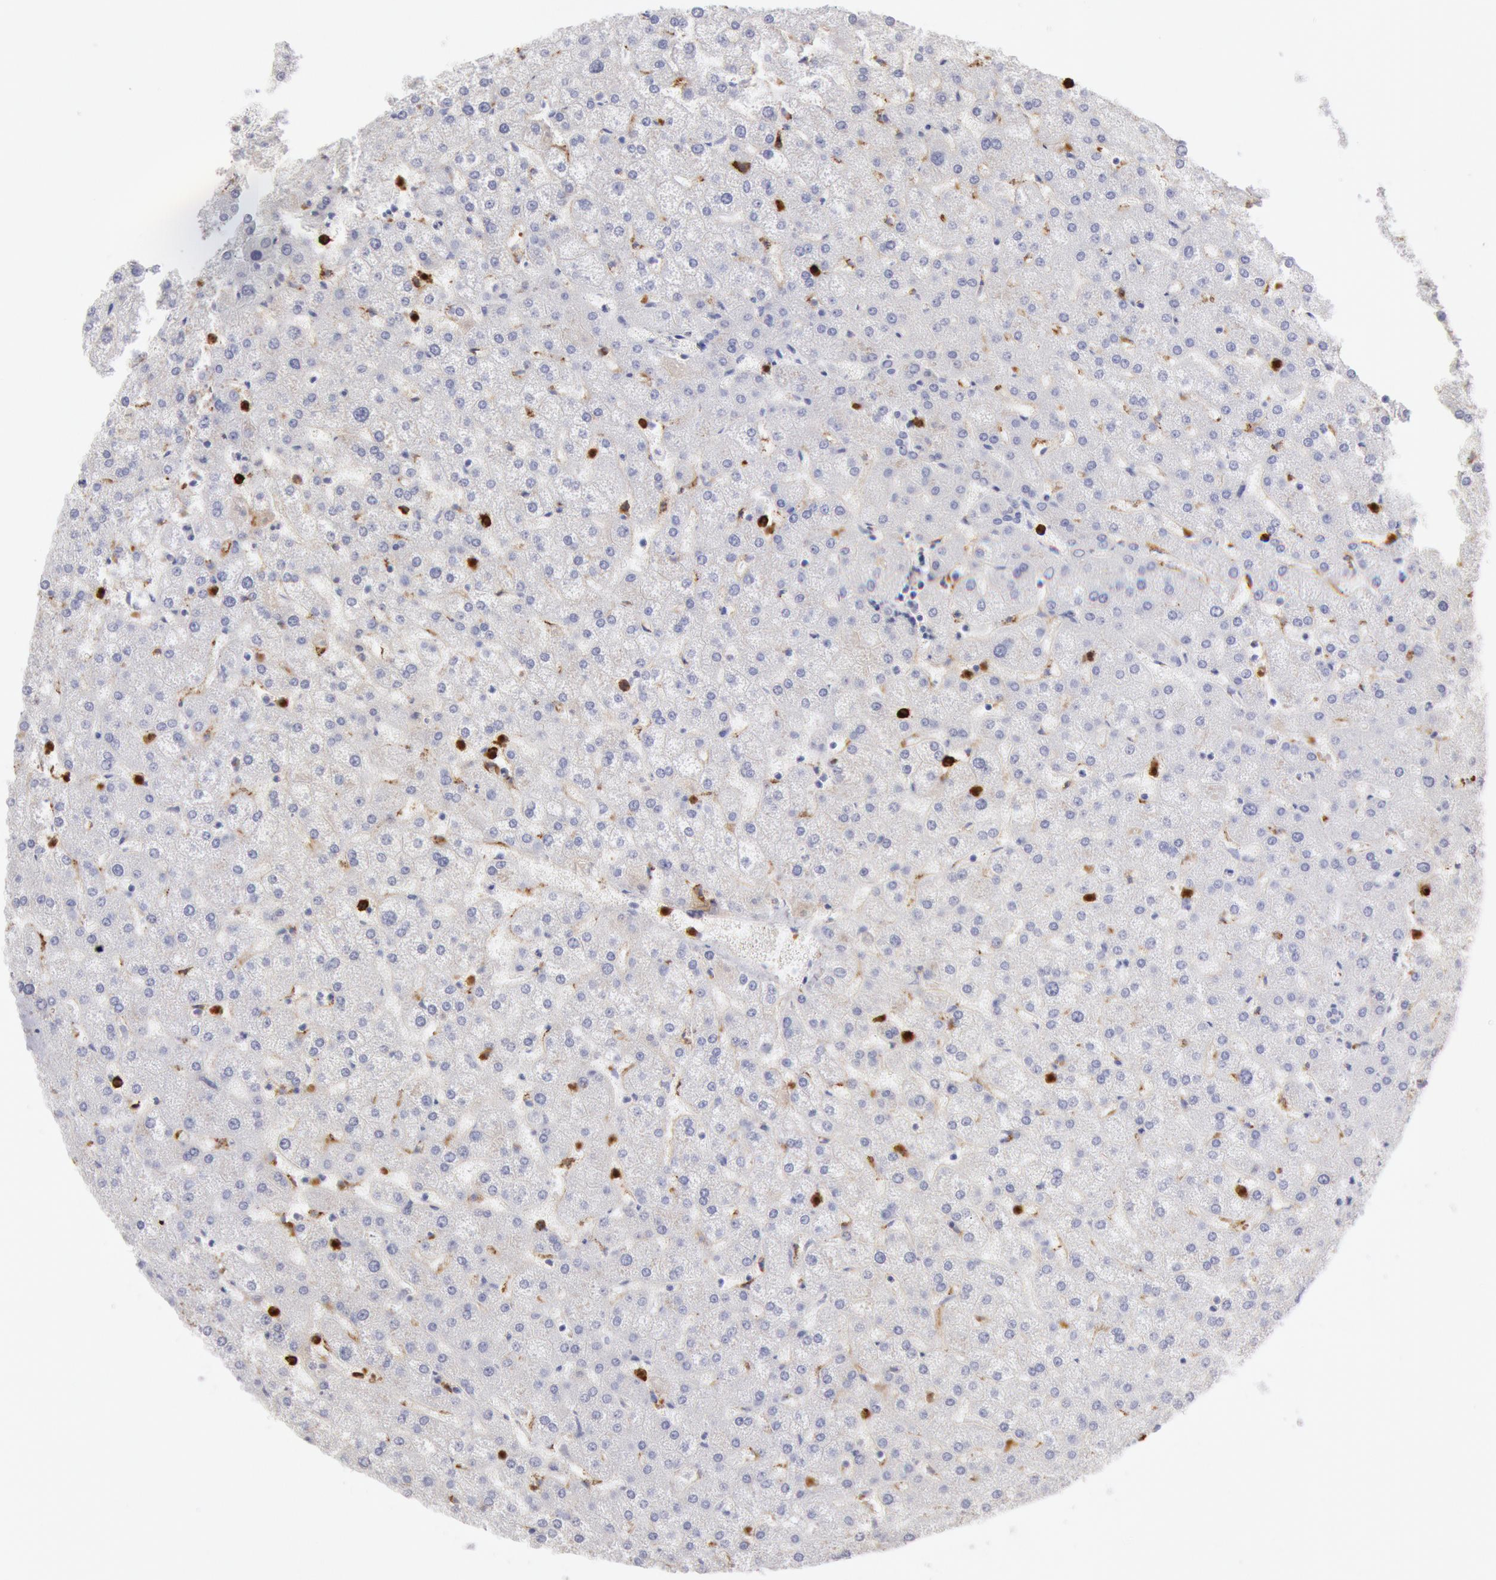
{"staining": {"intensity": "negative", "quantity": "none", "location": "none"}, "tissue": "liver", "cell_type": "Cholangiocytes", "image_type": "normal", "snomed": [{"axis": "morphology", "description": "Normal tissue, NOS"}, {"axis": "topography", "description": "Liver"}], "caption": "DAB (3,3'-diaminobenzidine) immunohistochemical staining of unremarkable human liver displays no significant expression in cholangiocytes.", "gene": "FCN1", "patient": {"sex": "female", "age": 32}}